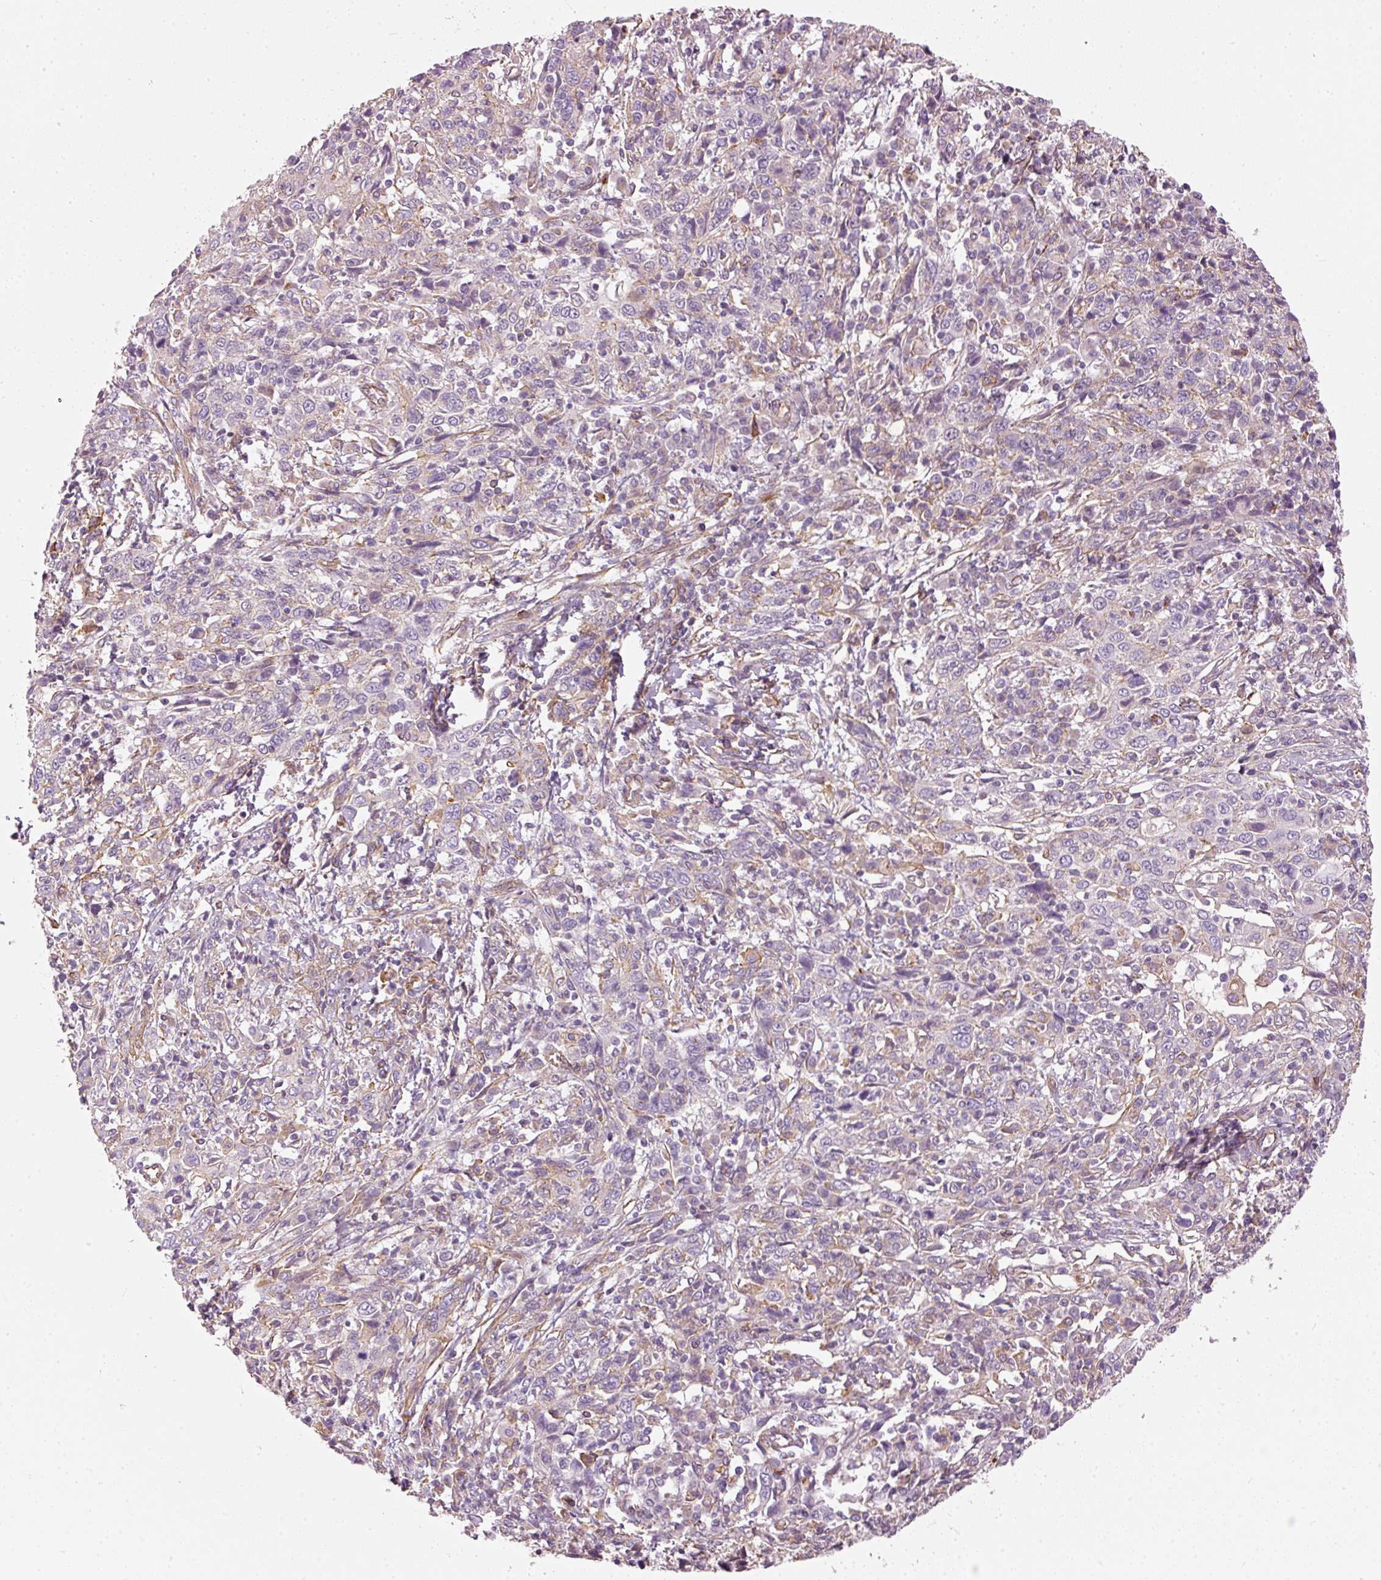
{"staining": {"intensity": "moderate", "quantity": "25%-75%", "location": "cytoplasmic/membranous"}, "tissue": "cervical cancer", "cell_type": "Tumor cells", "image_type": "cancer", "snomed": [{"axis": "morphology", "description": "Squamous cell carcinoma, NOS"}, {"axis": "topography", "description": "Cervix"}], "caption": "A brown stain highlights moderate cytoplasmic/membranous staining of a protein in squamous cell carcinoma (cervical) tumor cells. Immunohistochemistry stains the protein in brown and the nuclei are stained blue.", "gene": "OSR2", "patient": {"sex": "female", "age": 46}}